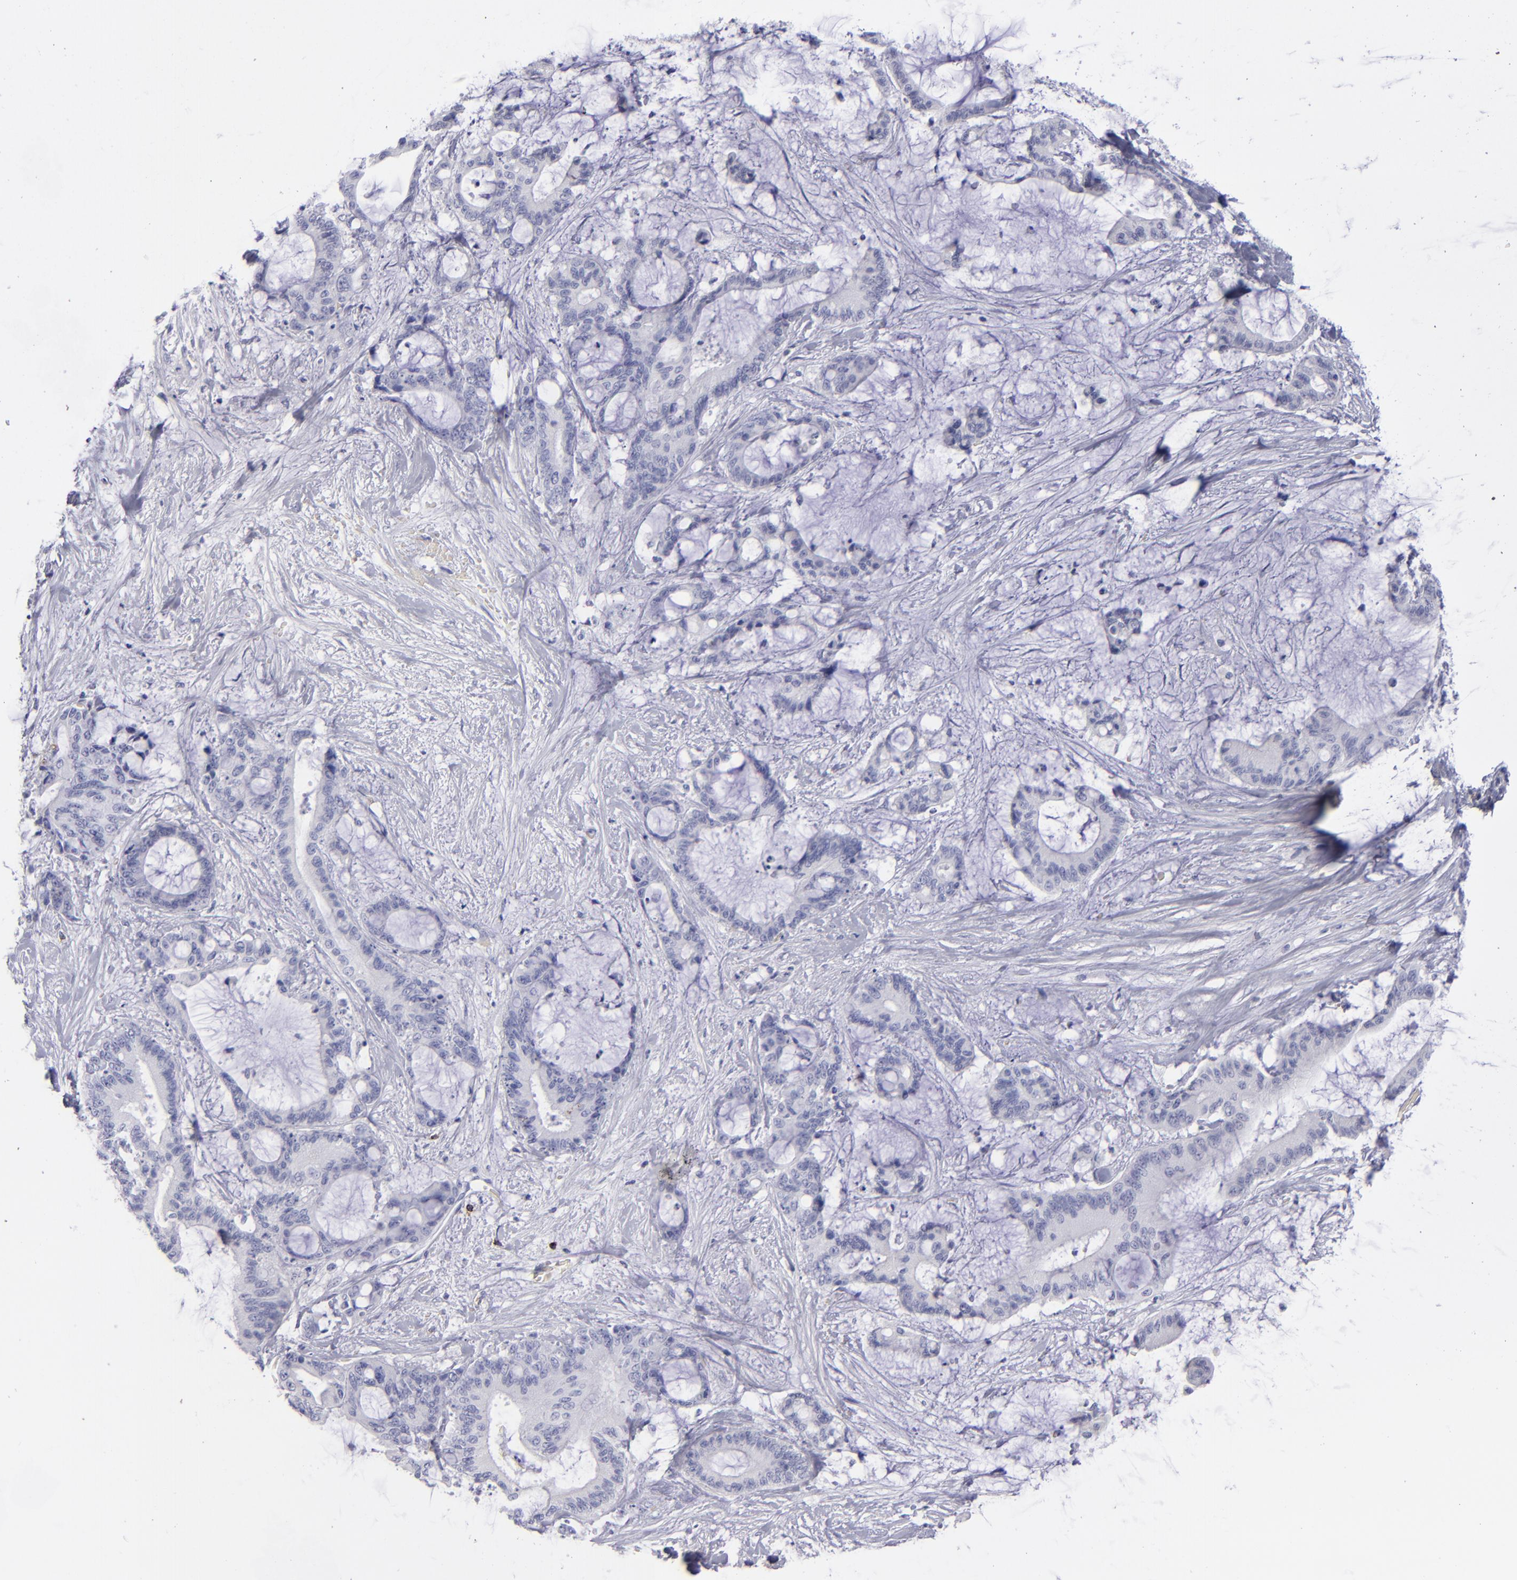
{"staining": {"intensity": "negative", "quantity": "none", "location": "none"}, "tissue": "liver cancer", "cell_type": "Tumor cells", "image_type": "cancer", "snomed": [{"axis": "morphology", "description": "Cholangiocarcinoma"}, {"axis": "topography", "description": "Liver"}], "caption": "This is a photomicrograph of IHC staining of liver cancer, which shows no staining in tumor cells.", "gene": "CD2", "patient": {"sex": "female", "age": 73}}